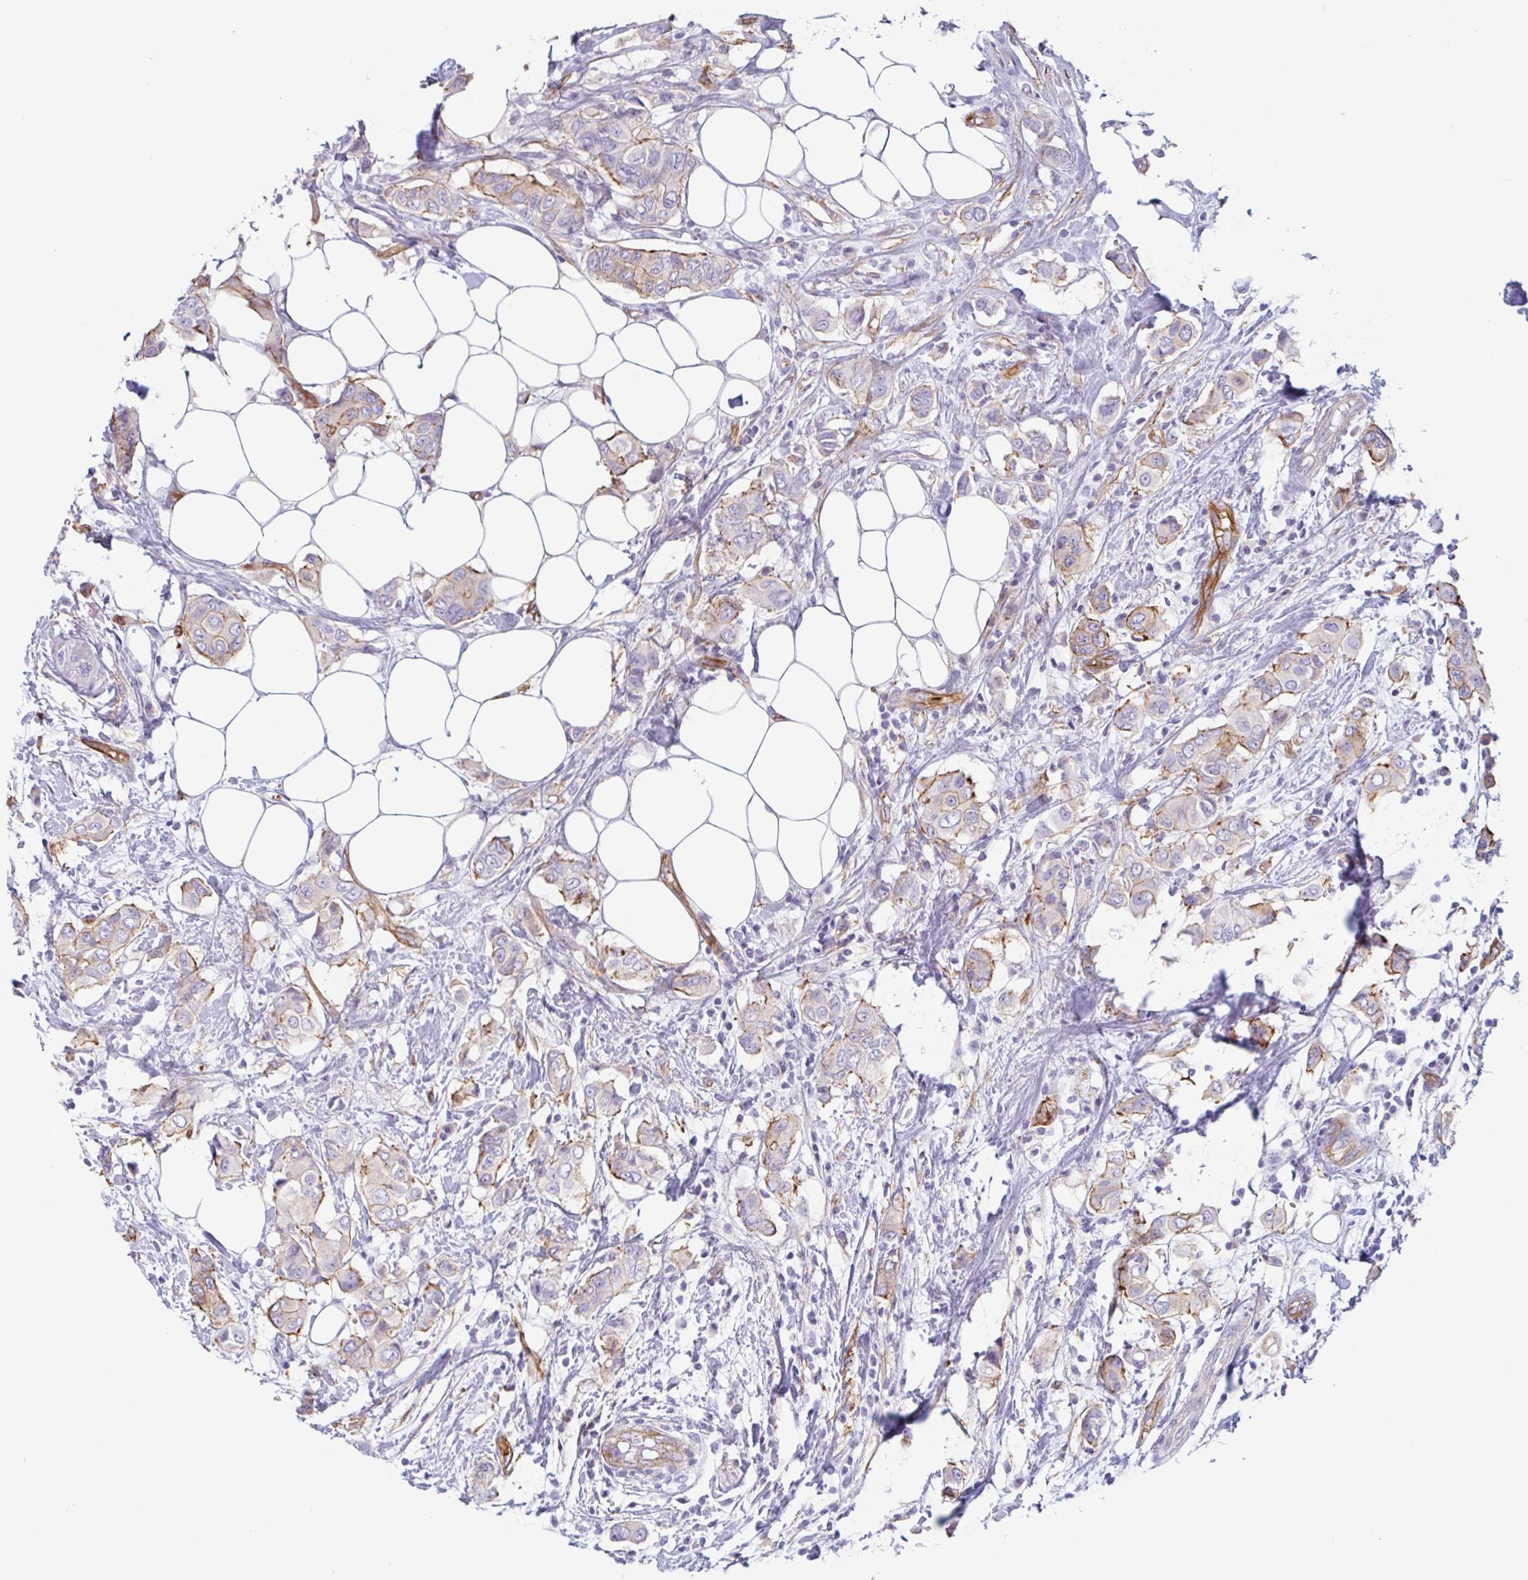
{"staining": {"intensity": "moderate", "quantity": ">75%", "location": "cytoplasmic/membranous"}, "tissue": "breast cancer", "cell_type": "Tumor cells", "image_type": "cancer", "snomed": [{"axis": "morphology", "description": "Lobular carcinoma"}, {"axis": "topography", "description": "Breast"}], "caption": "Human breast cancer (lobular carcinoma) stained for a protein (brown) reveals moderate cytoplasmic/membranous positive staining in approximately >75% of tumor cells.", "gene": "MYH10", "patient": {"sex": "female", "age": 51}}